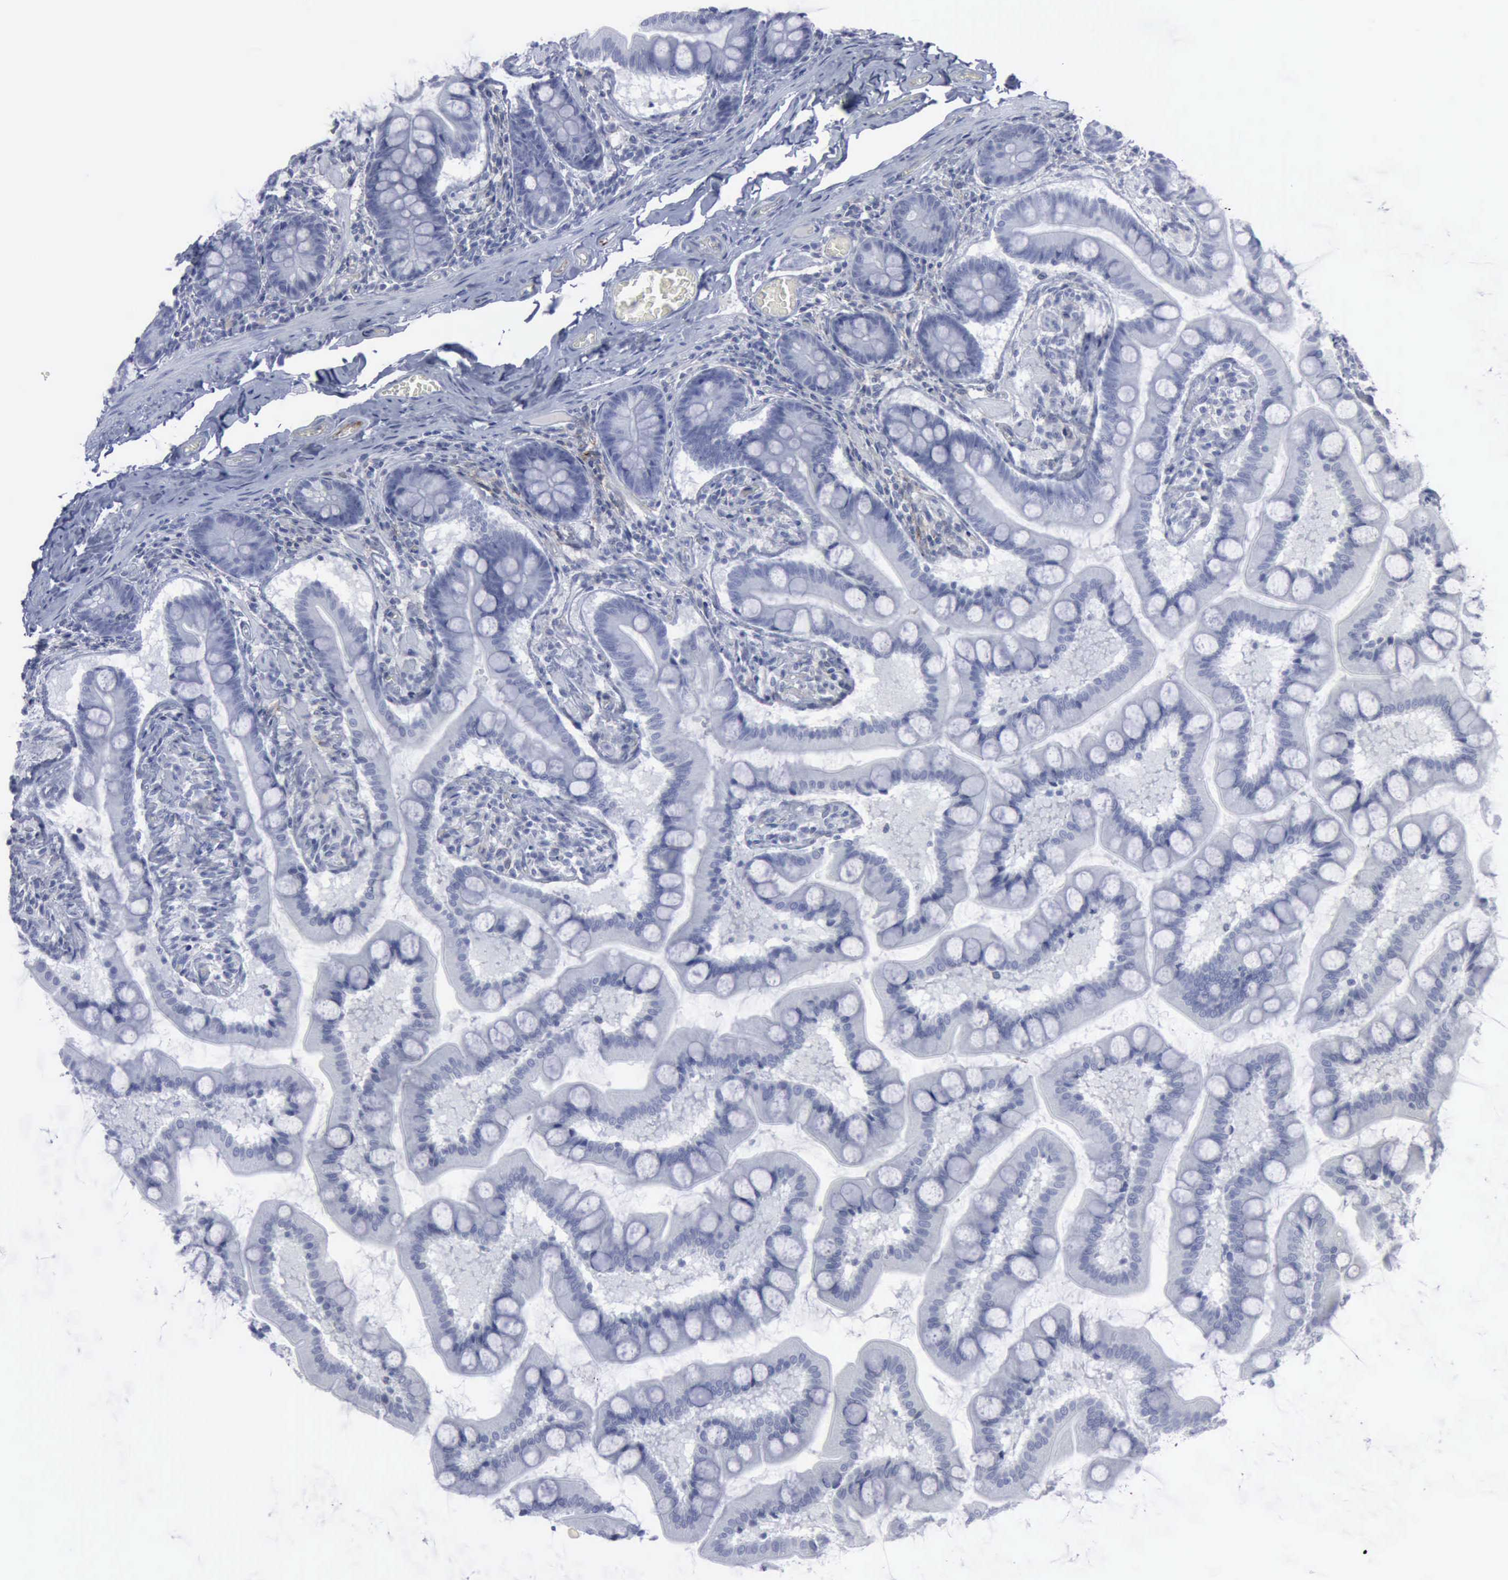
{"staining": {"intensity": "negative", "quantity": "none", "location": "none"}, "tissue": "small intestine", "cell_type": "Glandular cells", "image_type": "normal", "snomed": [{"axis": "morphology", "description": "Normal tissue, NOS"}, {"axis": "topography", "description": "Small intestine"}], "caption": "DAB (3,3'-diaminobenzidine) immunohistochemical staining of benign human small intestine shows no significant positivity in glandular cells.", "gene": "VCAM1", "patient": {"sex": "male", "age": 41}}